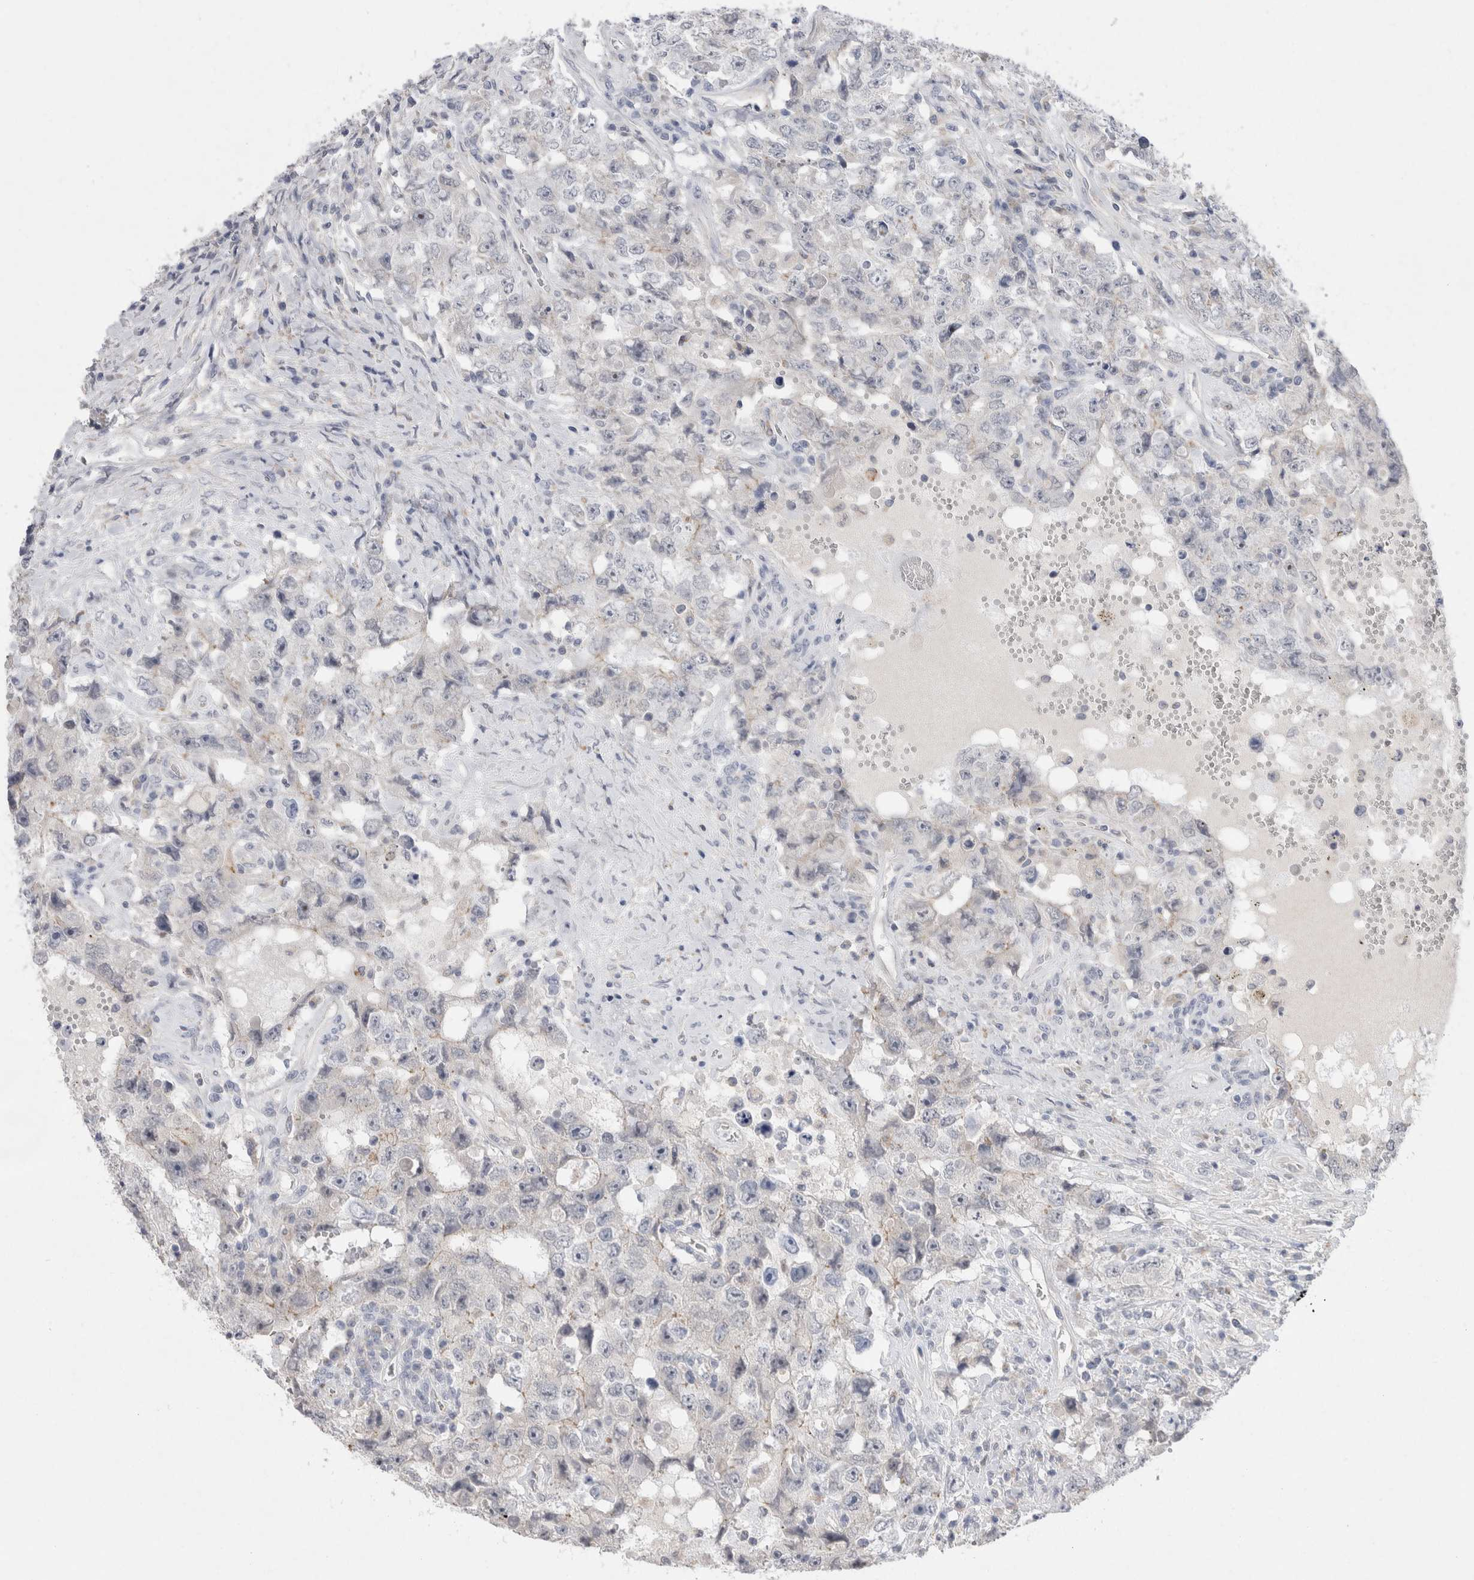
{"staining": {"intensity": "negative", "quantity": "none", "location": "none"}, "tissue": "testis cancer", "cell_type": "Tumor cells", "image_type": "cancer", "snomed": [{"axis": "morphology", "description": "Carcinoma, Embryonal, NOS"}, {"axis": "topography", "description": "Testis"}], "caption": "Testis cancer stained for a protein using immunohistochemistry displays no staining tumor cells.", "gene": "GAA", "patient": {"sex": "male", "age": 26}}